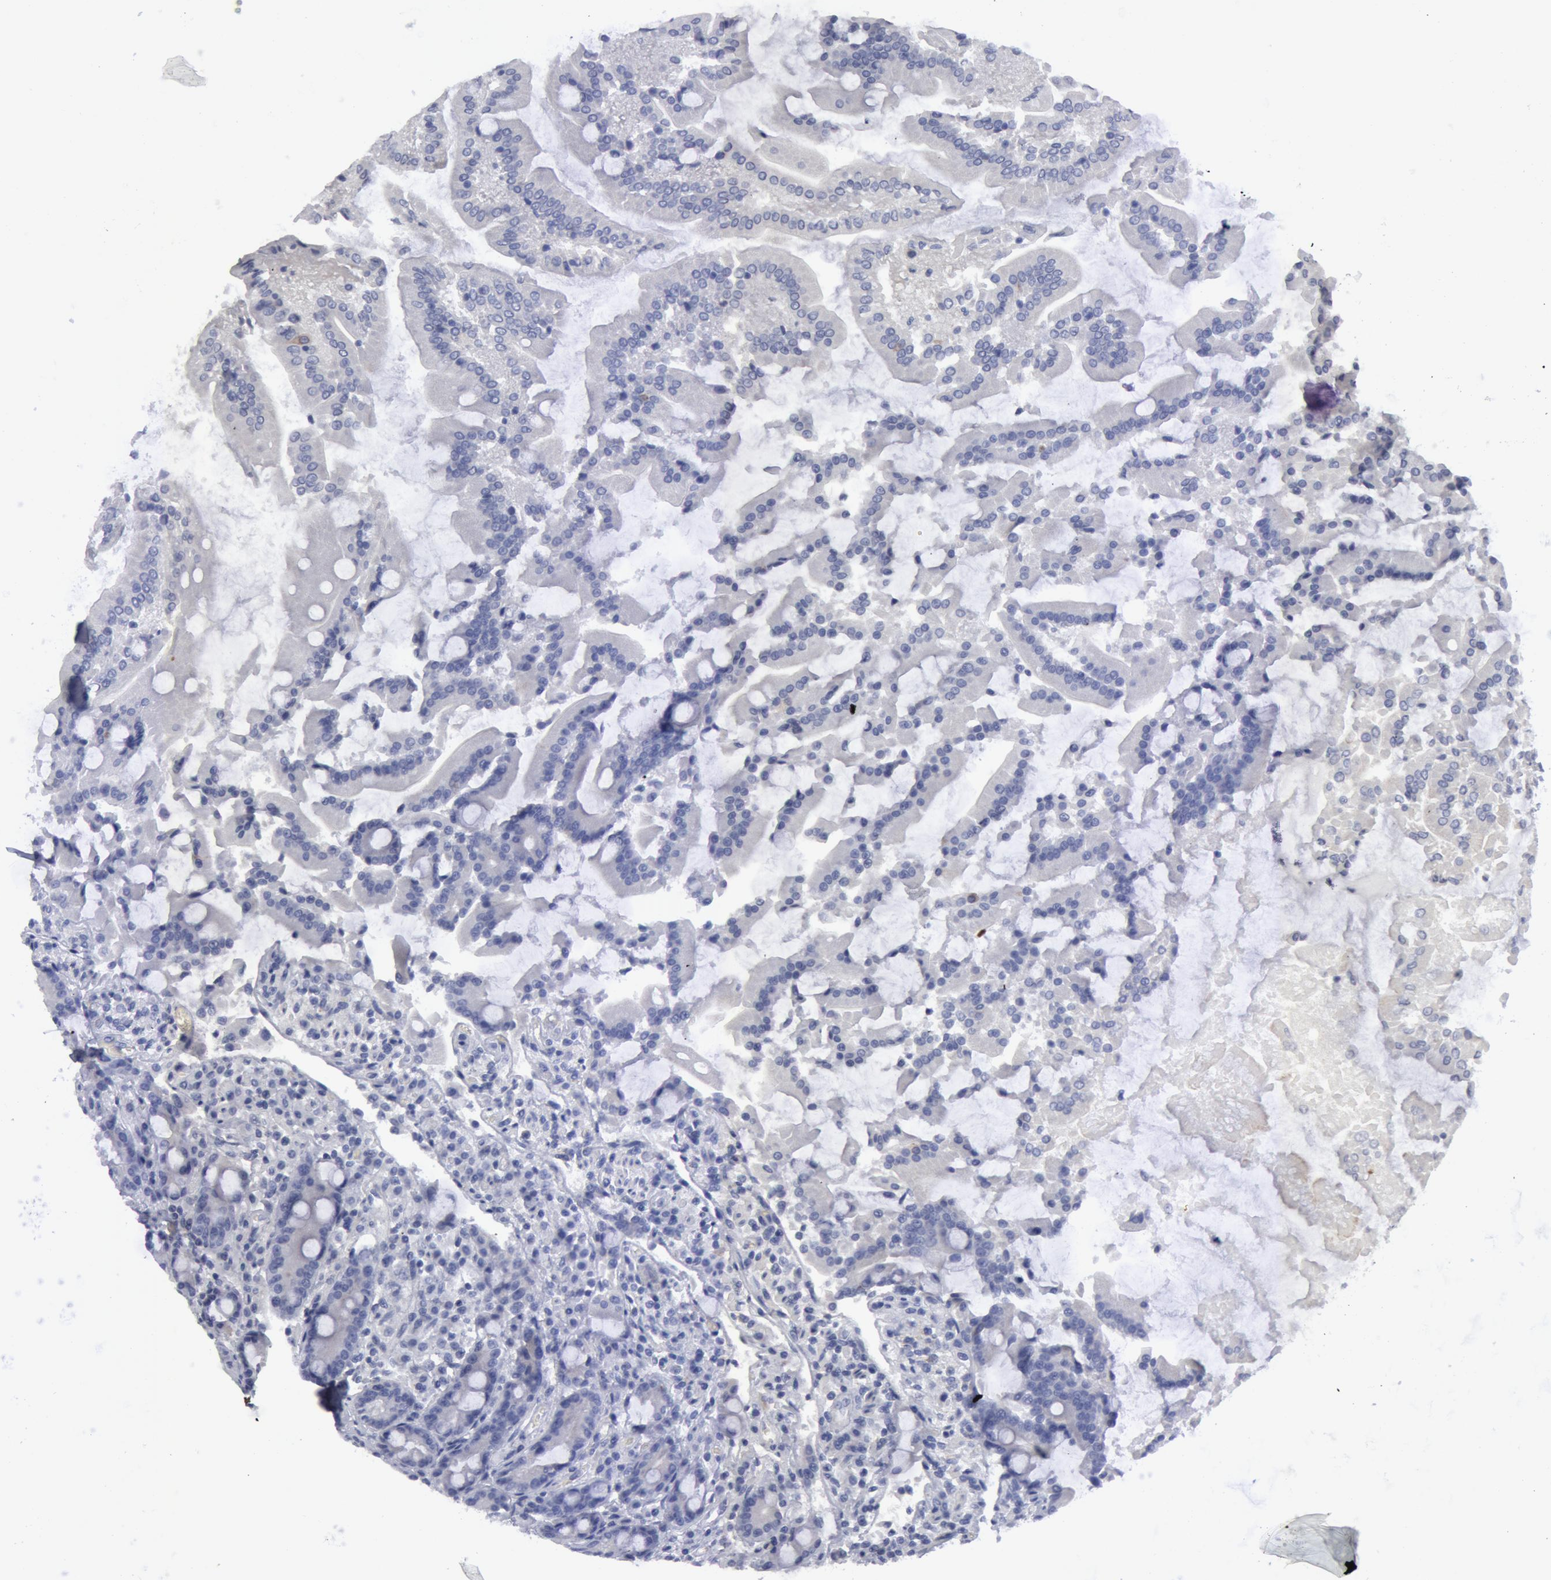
{"staining": {"intensity": "negative", "quantity": "none", "location": "none"}, "tissue": "duodenum", "cell_type": "Glandular cells", "image_type": "normal", "snomed": [{"axis": "morphology", "description": "Normal tissue, NOS"}, {"axis": "topography", "description": "Duodenum"}], "caption": "DAB (3,3'-diaminobenzidine) immunohistochemical staining of benign duodenum displays no significant staining in glandular cells. (Brightfield microscopy of DAB immunohistochemistry at high magnification).", "gene": "SMC1B", "patient": {"sex": "female", "age": 64}}